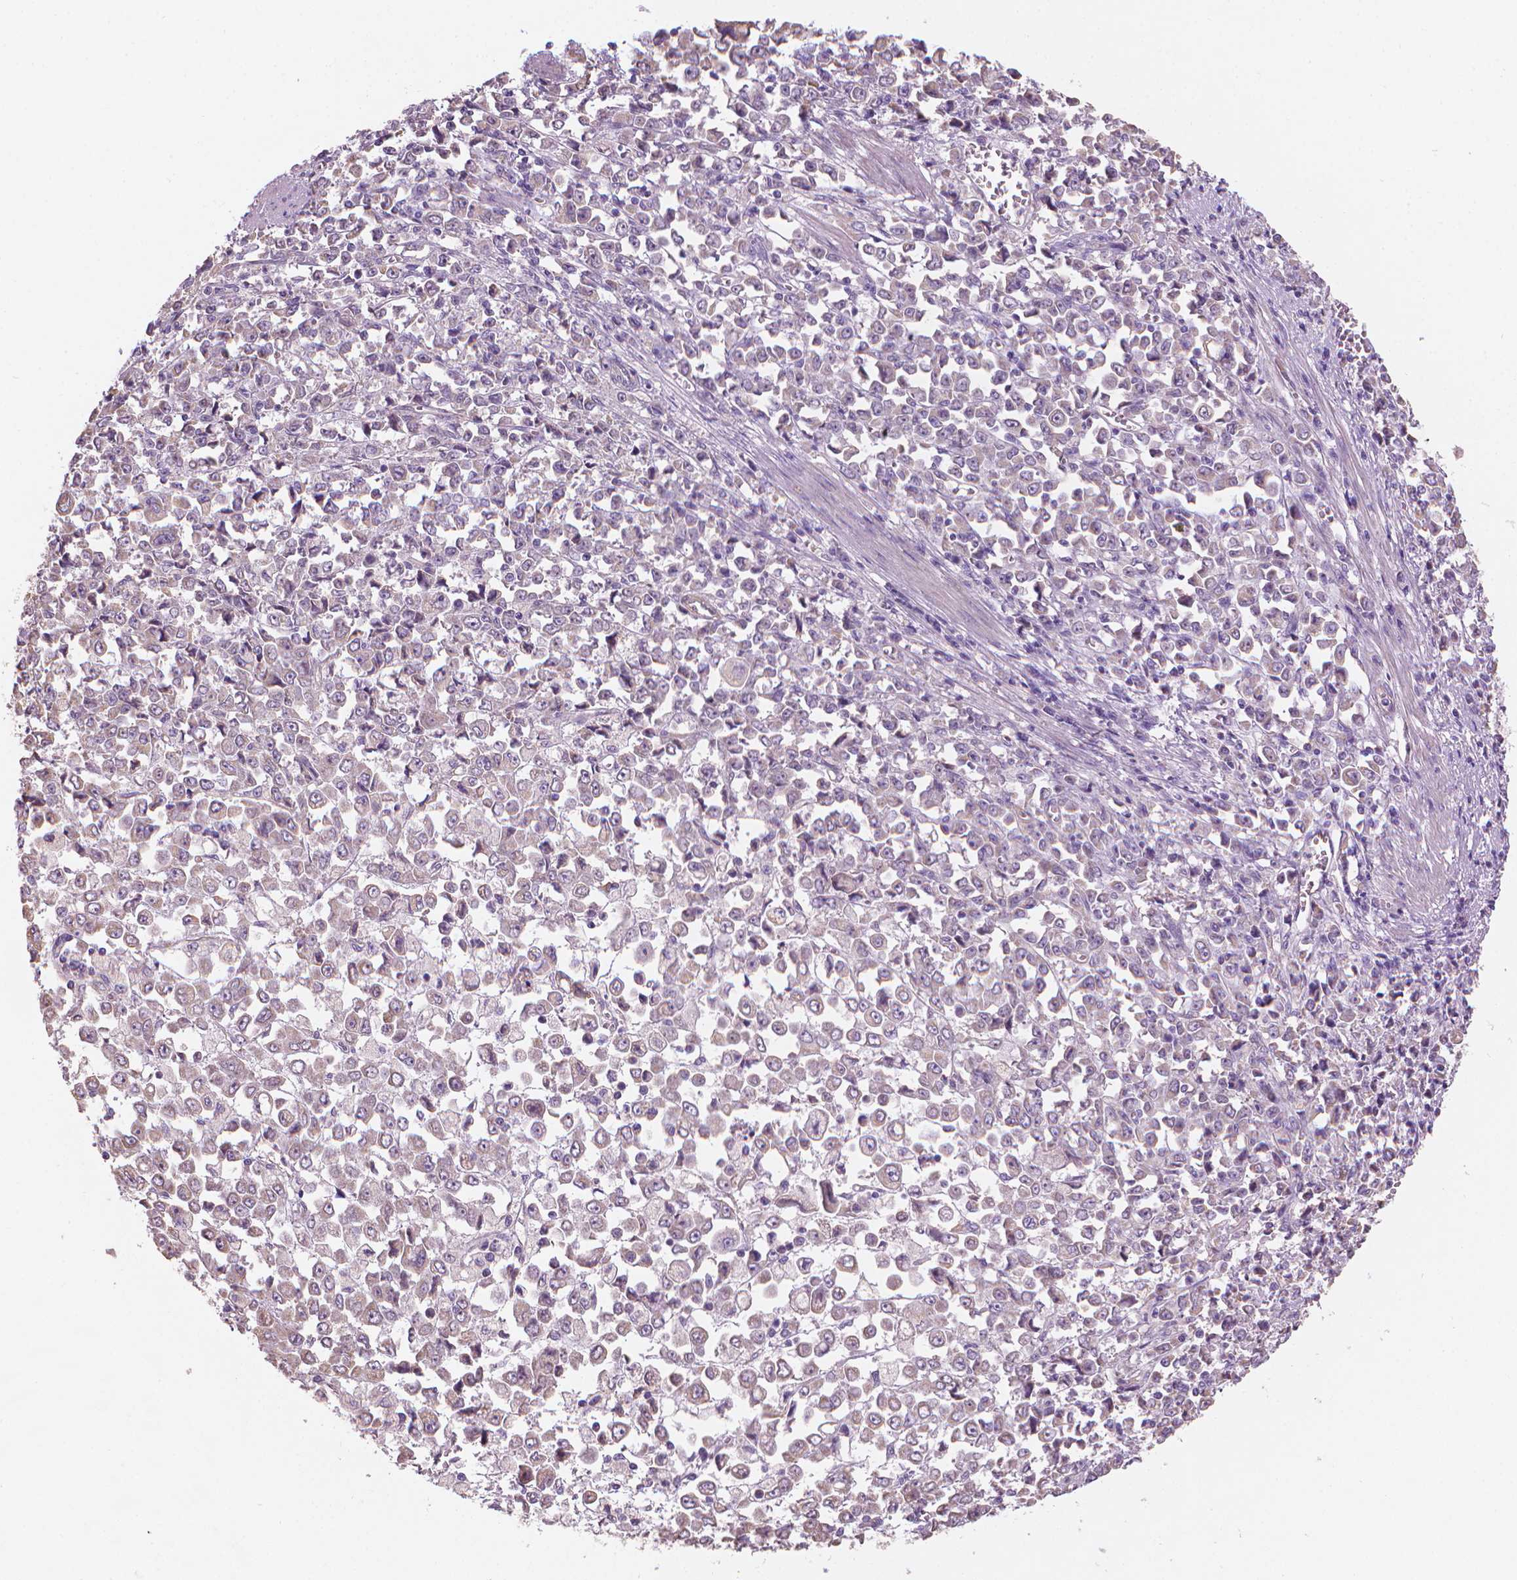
{"staining": {"intensity": "negative", "quantity": "none", "location": "none"}, "tissue": "stomach cancer", "cell_type": "Tumor cells", "image_type": "cancer", "snomed": [{"axis": "morphology", "description": "Adenocarcinoma, NOS"}, {"axis": "topography", "description": "Stomach, upper"}], "caption": "Tumor cells are negative for brown protein staining in stomach cancer (adenocarcinoma).", "gene": "TTC29", "patient": {"sex": "male", "age": 70}}